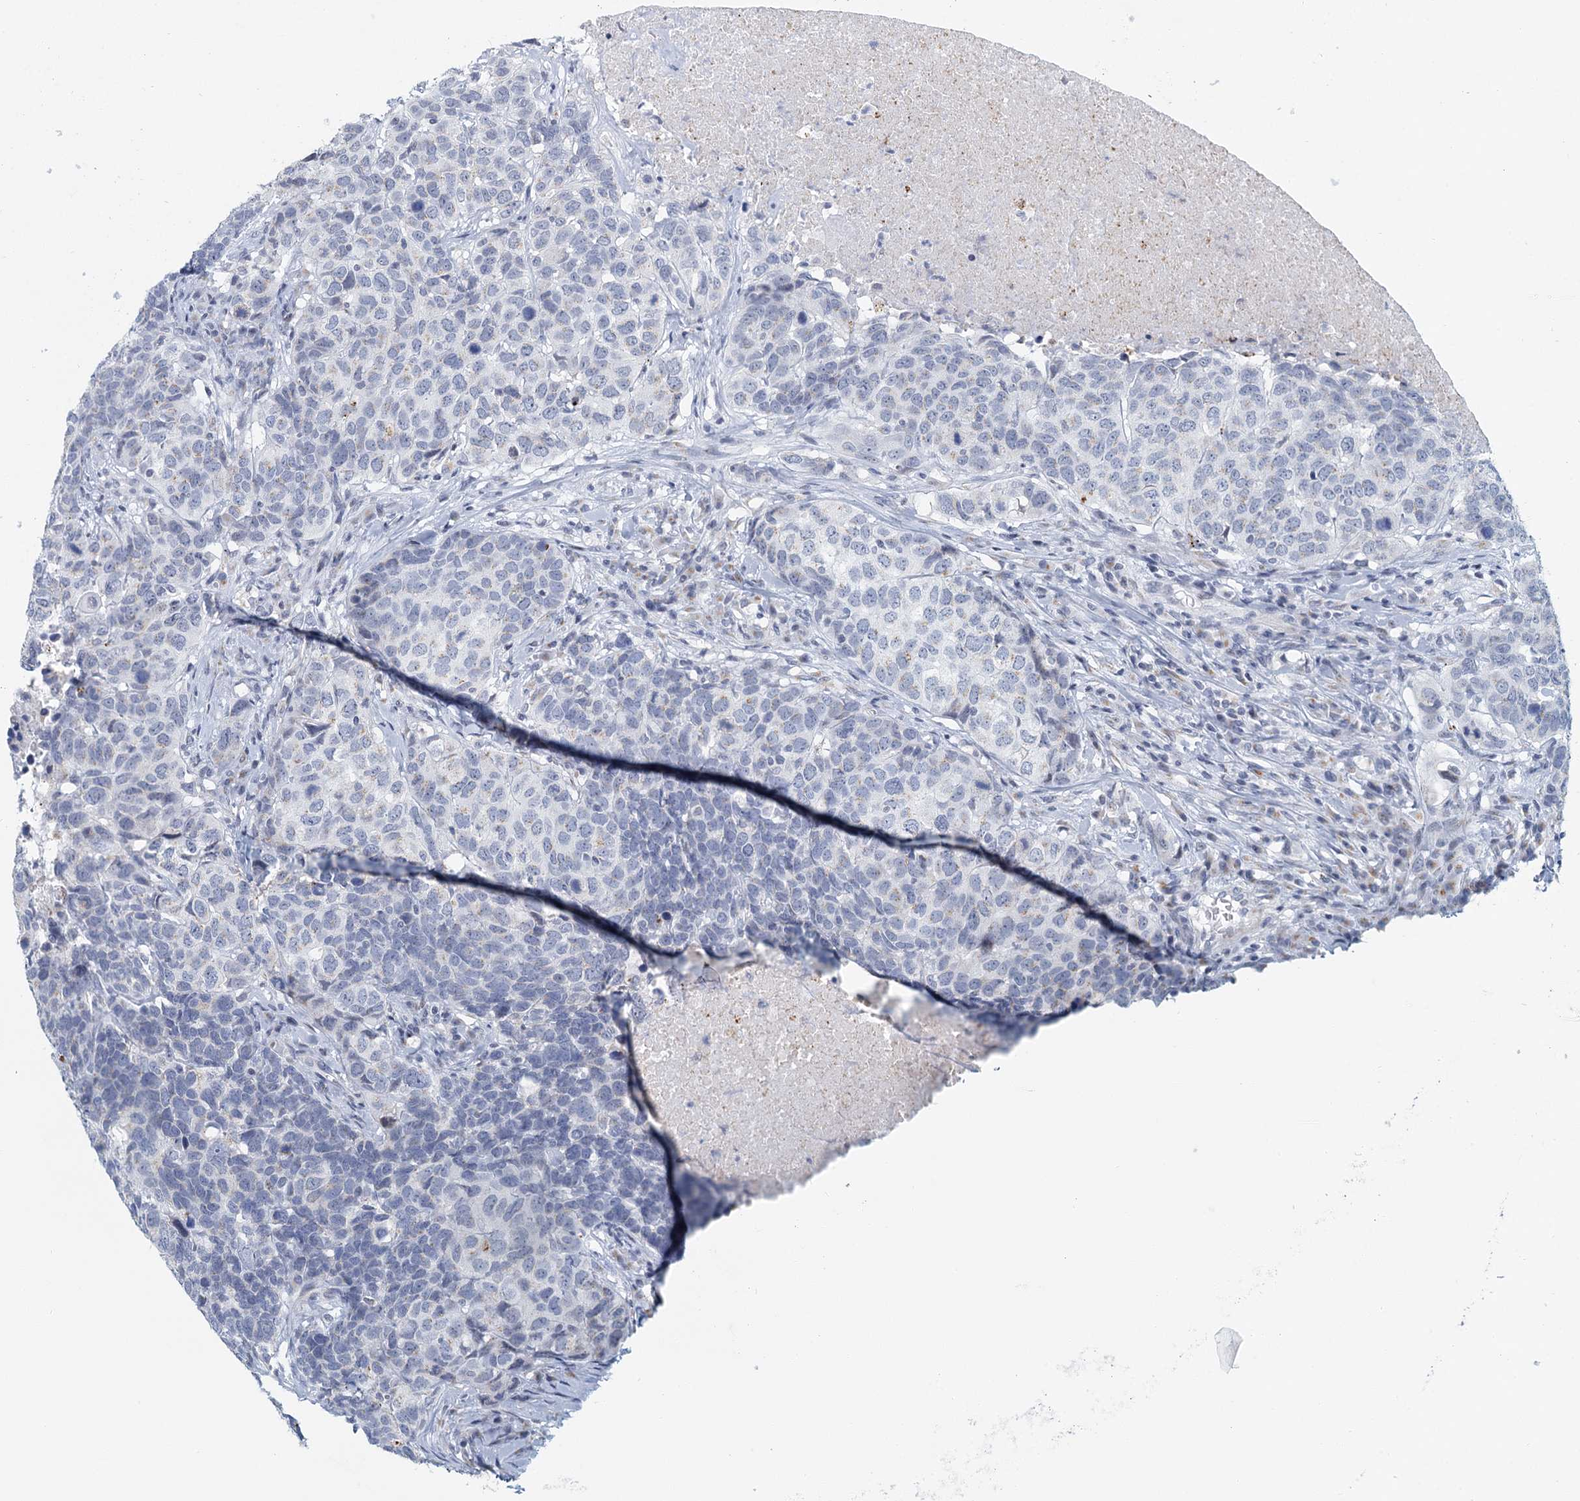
{"staining": {"intensity": "negative", "quantity": "none", "location": "none"}, "tissue": "head and neck cancer", "cell_type": "Tumor cells", "image_type": "cancer", "snomed": [{"axis": "morphology", "description": "Squamous cell carcinoma, NOS"}, {"axis": "topography", "description": "Head-Neck"}], "caption": "This image is of head and neck squamous cell carcinoma stained with immunohistochemistry (IHC) to label a protein in brown with the nuclei are counter-stained blue. There is no staining in tumor cells.", "gene": "ZNF527", "patient": {"sex": "male", "age": 66}}